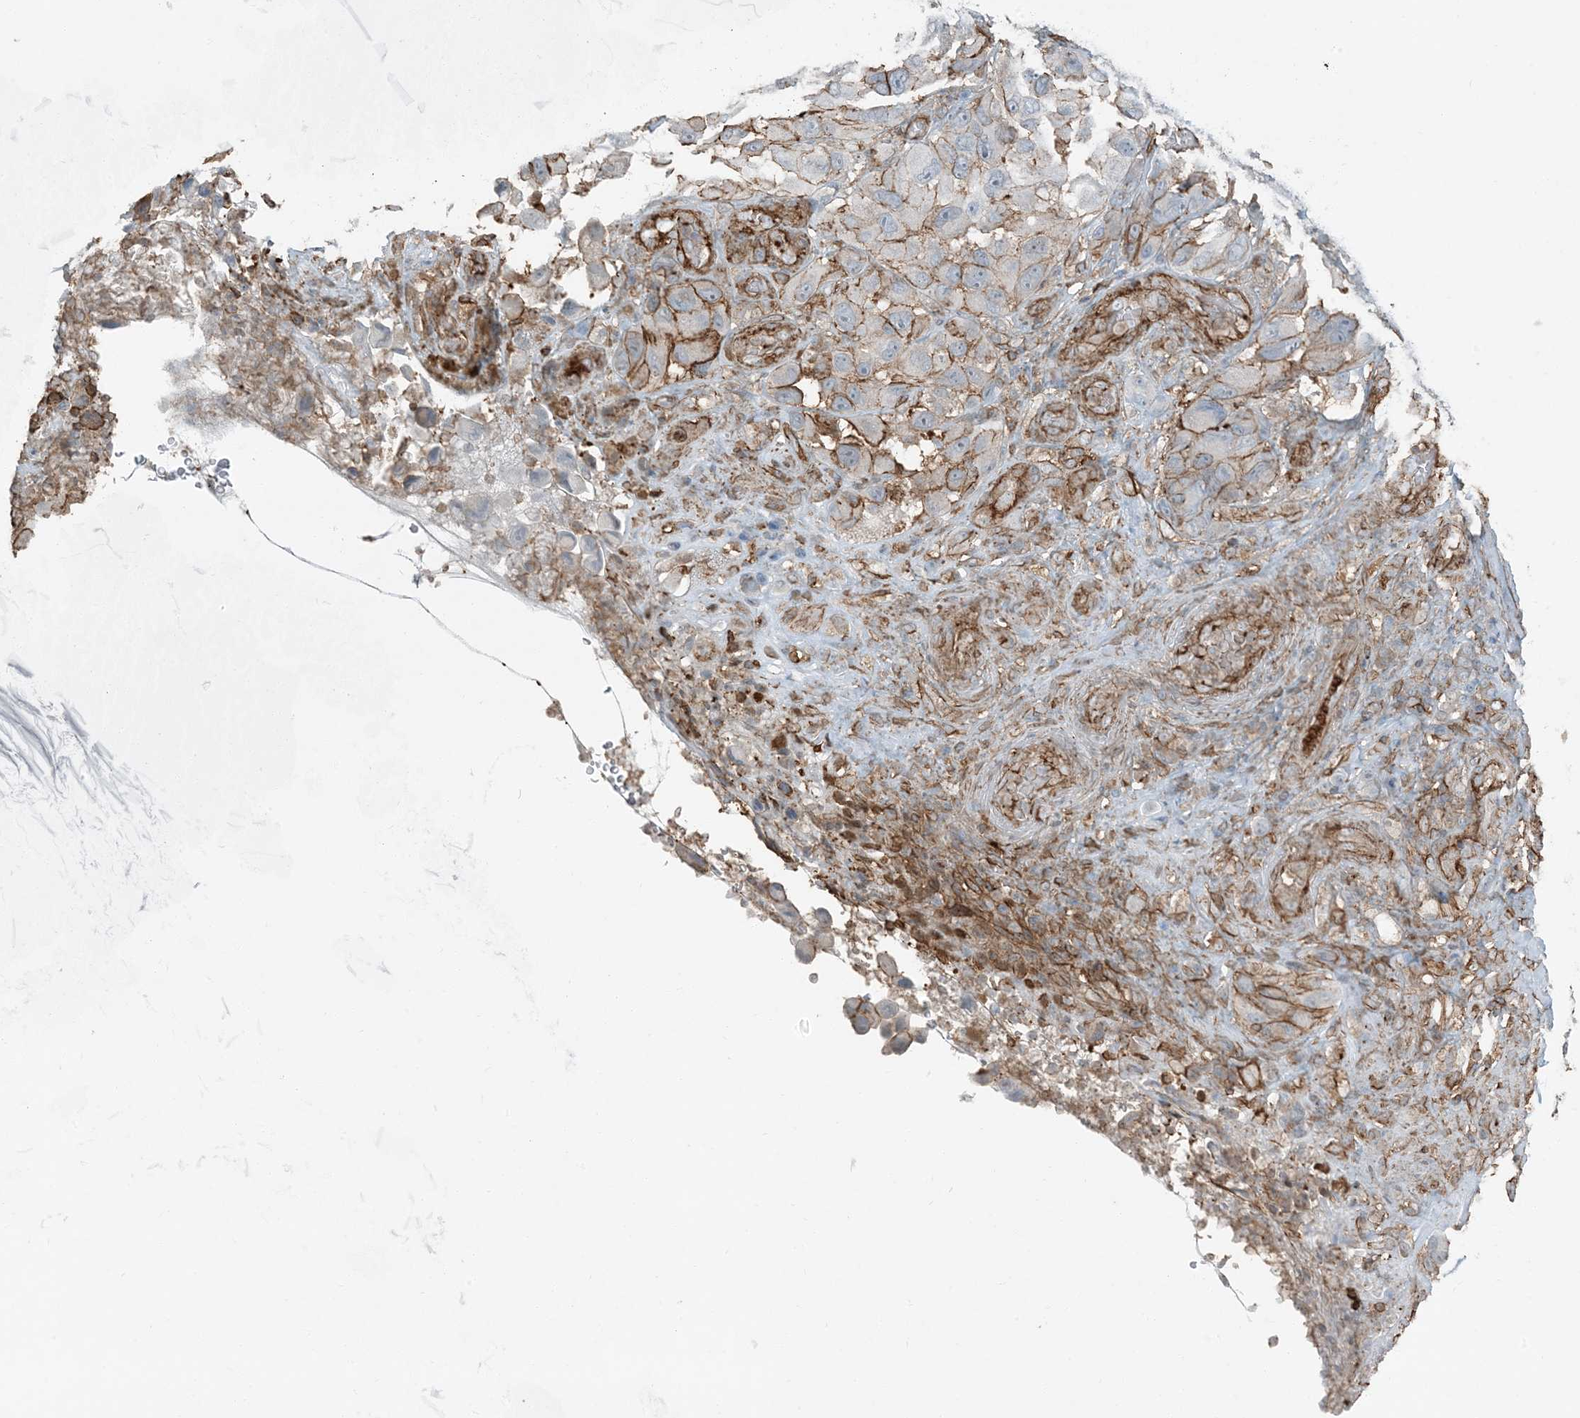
{"staining": {"intensity": "moderate", "quantity": "<25%", "location": "cytoplasmic/membranous"}, "tissue": "melanoma", "cell_type": "Tumor cells", "image_type": "cancer", "snomed": [{"axis": "morphology", "description": "Malignant melanoma, NOS"}, {"axis": "topography", "description": "Skin"}], "caption": "About <25% of tumor cells in human melanoma exhibit moderate cytoplasmic/membranous protein staining as visualized by brown immunohistochemical staining.", "gene": "APOBEC3C", "patient": {"sex": "female", "age": 73}}